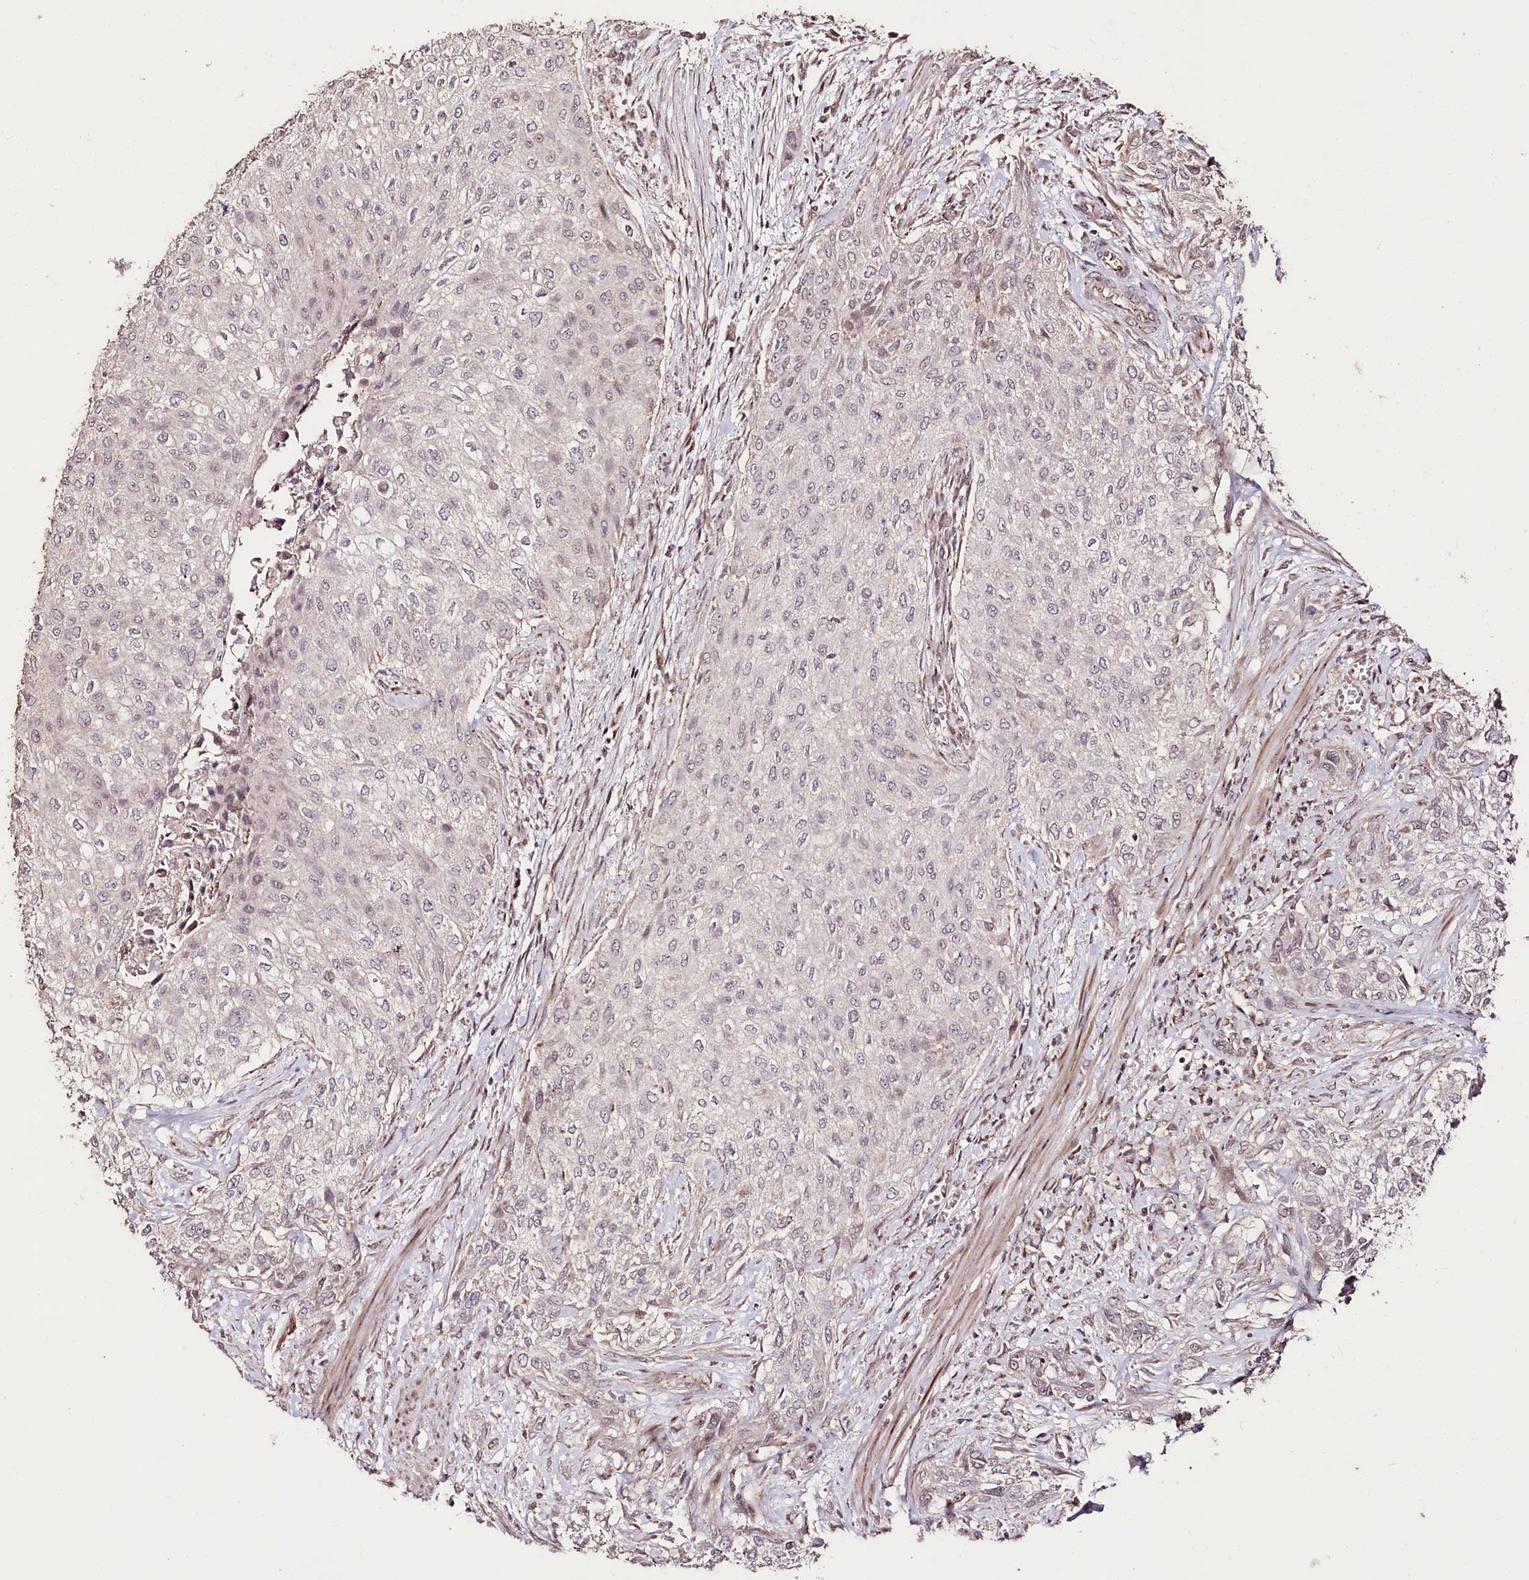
{"staining": {"intensity": "negative", "quantity": "none", "location": "none"}, "tissue": "urothelial cancer", "cell_type": "Tumor cells", "image_type": "cancer", "snomed": [{"axis": "morphology", "description": "Normal tissue, NOS"}, {"axis": "morphology", "description": "Urothelial carcinoma, NOS"}, {"axis": "topography", "description": "Urinary bladder"}, {"axis": "topography", "description": "Peripheral nerve tissue"}], "caption": "Immunohistochemistry (IHC) image of transitional cell carcinoma stained for a protein (brown), which demonstrates no positivity in tumor cells.", "gene": "CARD19", "patient": {"sex": "male", "age": 35}}